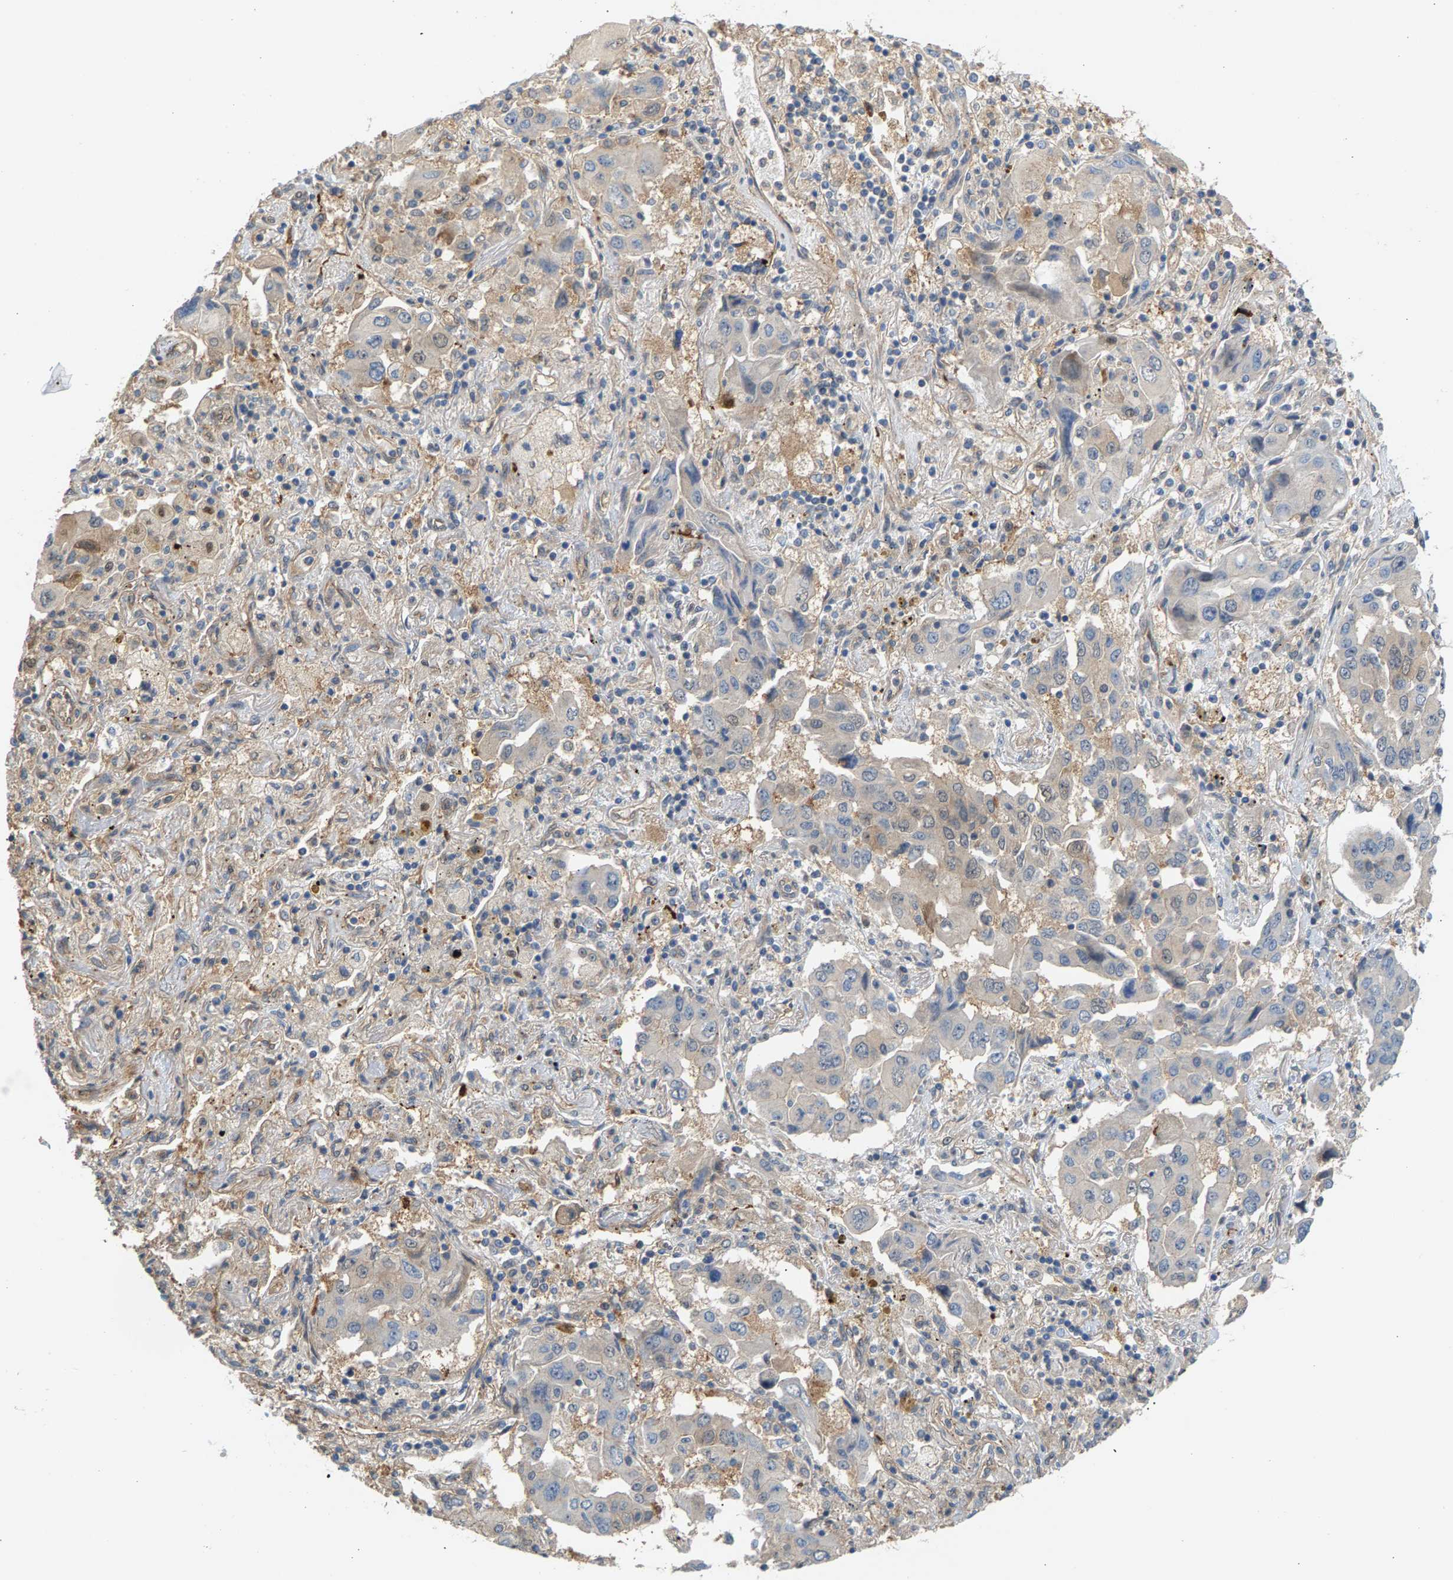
{"staining": {"intensity": "weak", "quantity": "<25%", "location": "cytoplasmic/membranous"}, "tissue": "lung cancer", "cell_type": "Tumor cells", "image_type": "cancer", "snomed": [{"axis": "morphology", "description": "Adenocarcinoma, NOS"}, {"axis": "topography", "description": "Lung"}], "caption": "The image exhibits no staining of tumor cells in lung cancer.", "gene": "KRTAP27-1", "patient": {"sex": "female", "age": 65}}